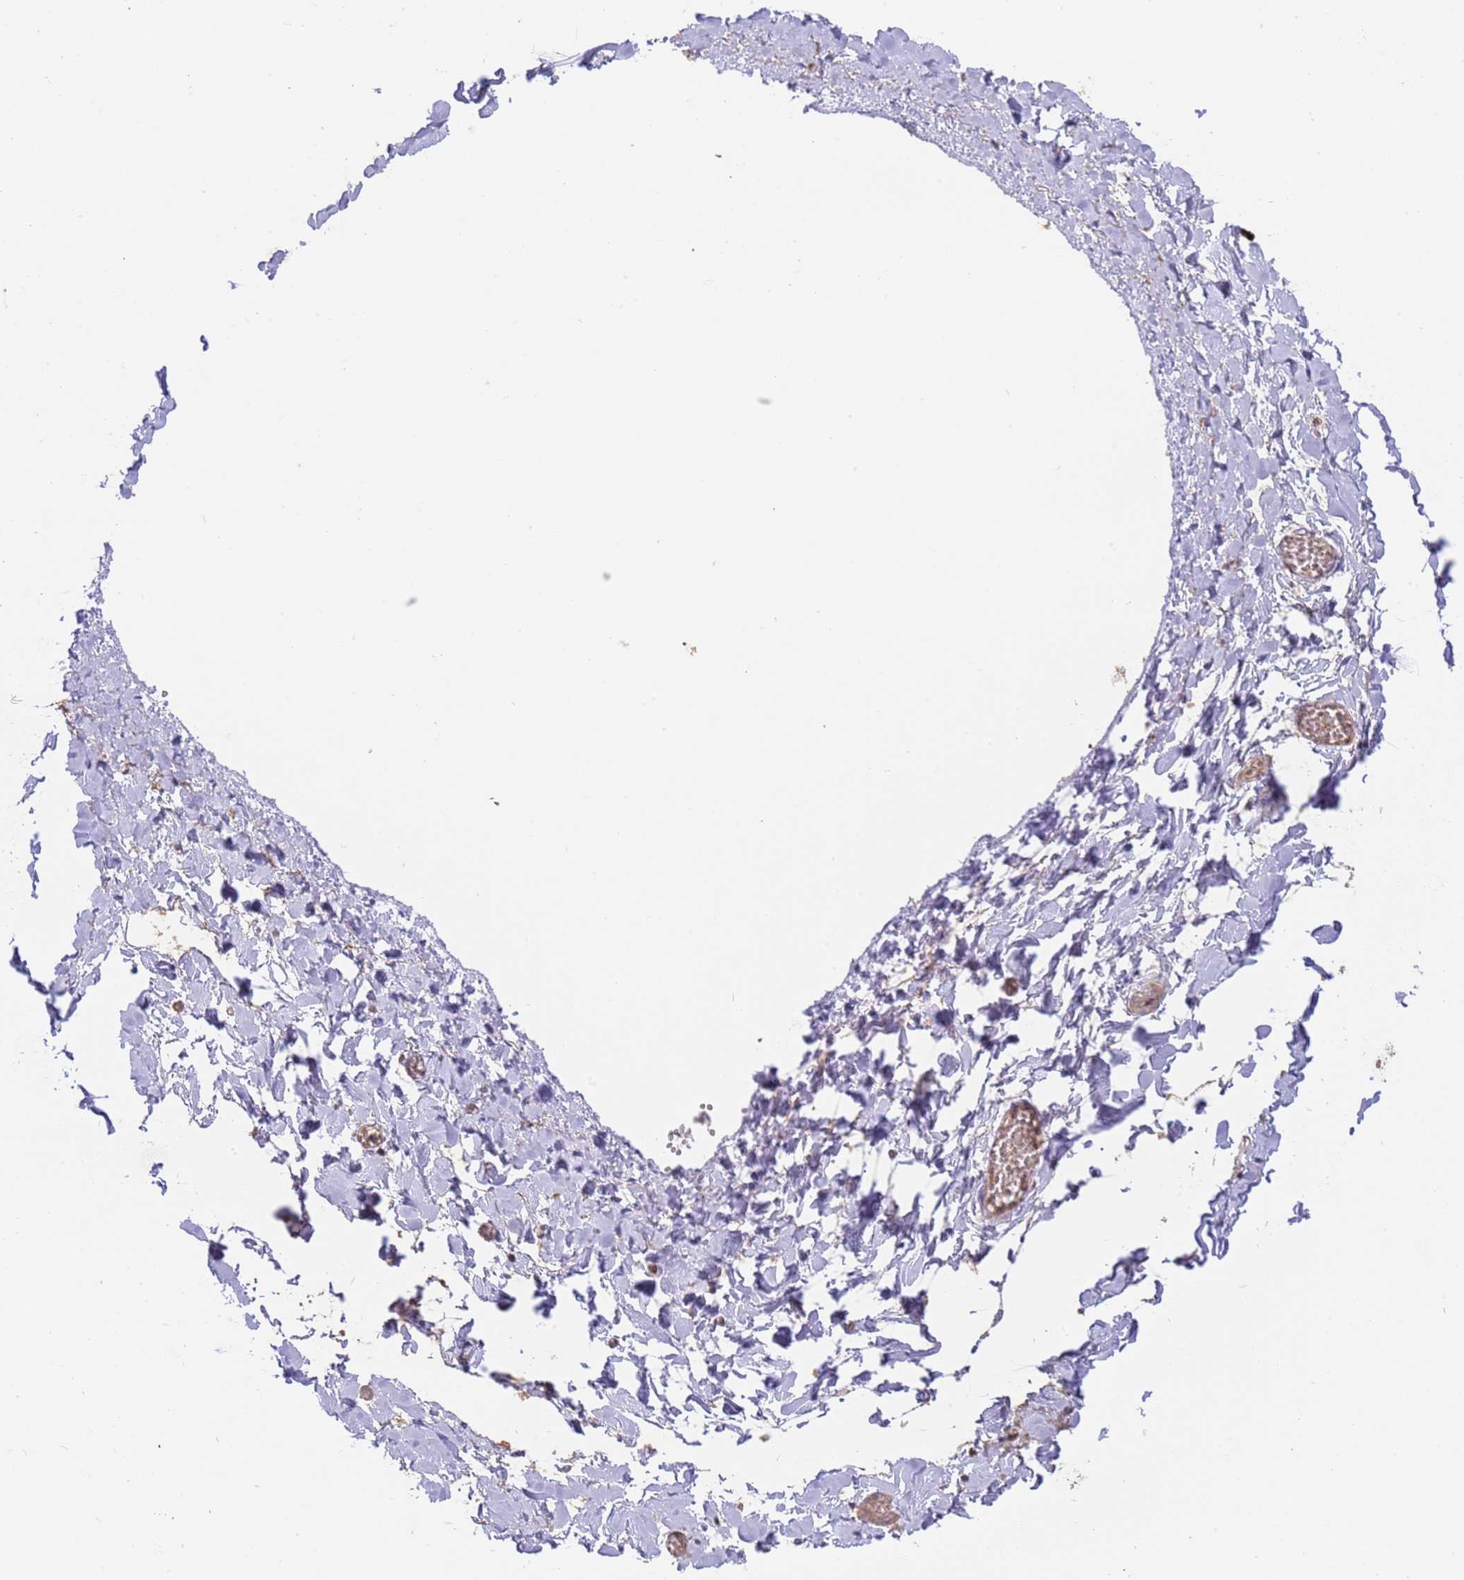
{"staining": {"intensity": "negative", "quantity": "none", "location": "none"}, "tissue": "soft tissue", "cell_type": "Fibroblasts", "image_type": "normal", "snomed": [{"axis": "morphology", "description": "Normal tissue, NOS"}, {"axis": "topography", "description": "Gallbladder"}, {"axis": "topography", "description": "Peripheral nerve tissue"}], "caption": "Immunohistochemistry photomicrograph of benign soft tissue stained for a protein (brown), which demonstrates no staining in fibroblasts.", "gene": "M6PR", "patient": {"sex": "male", "age": 38}}